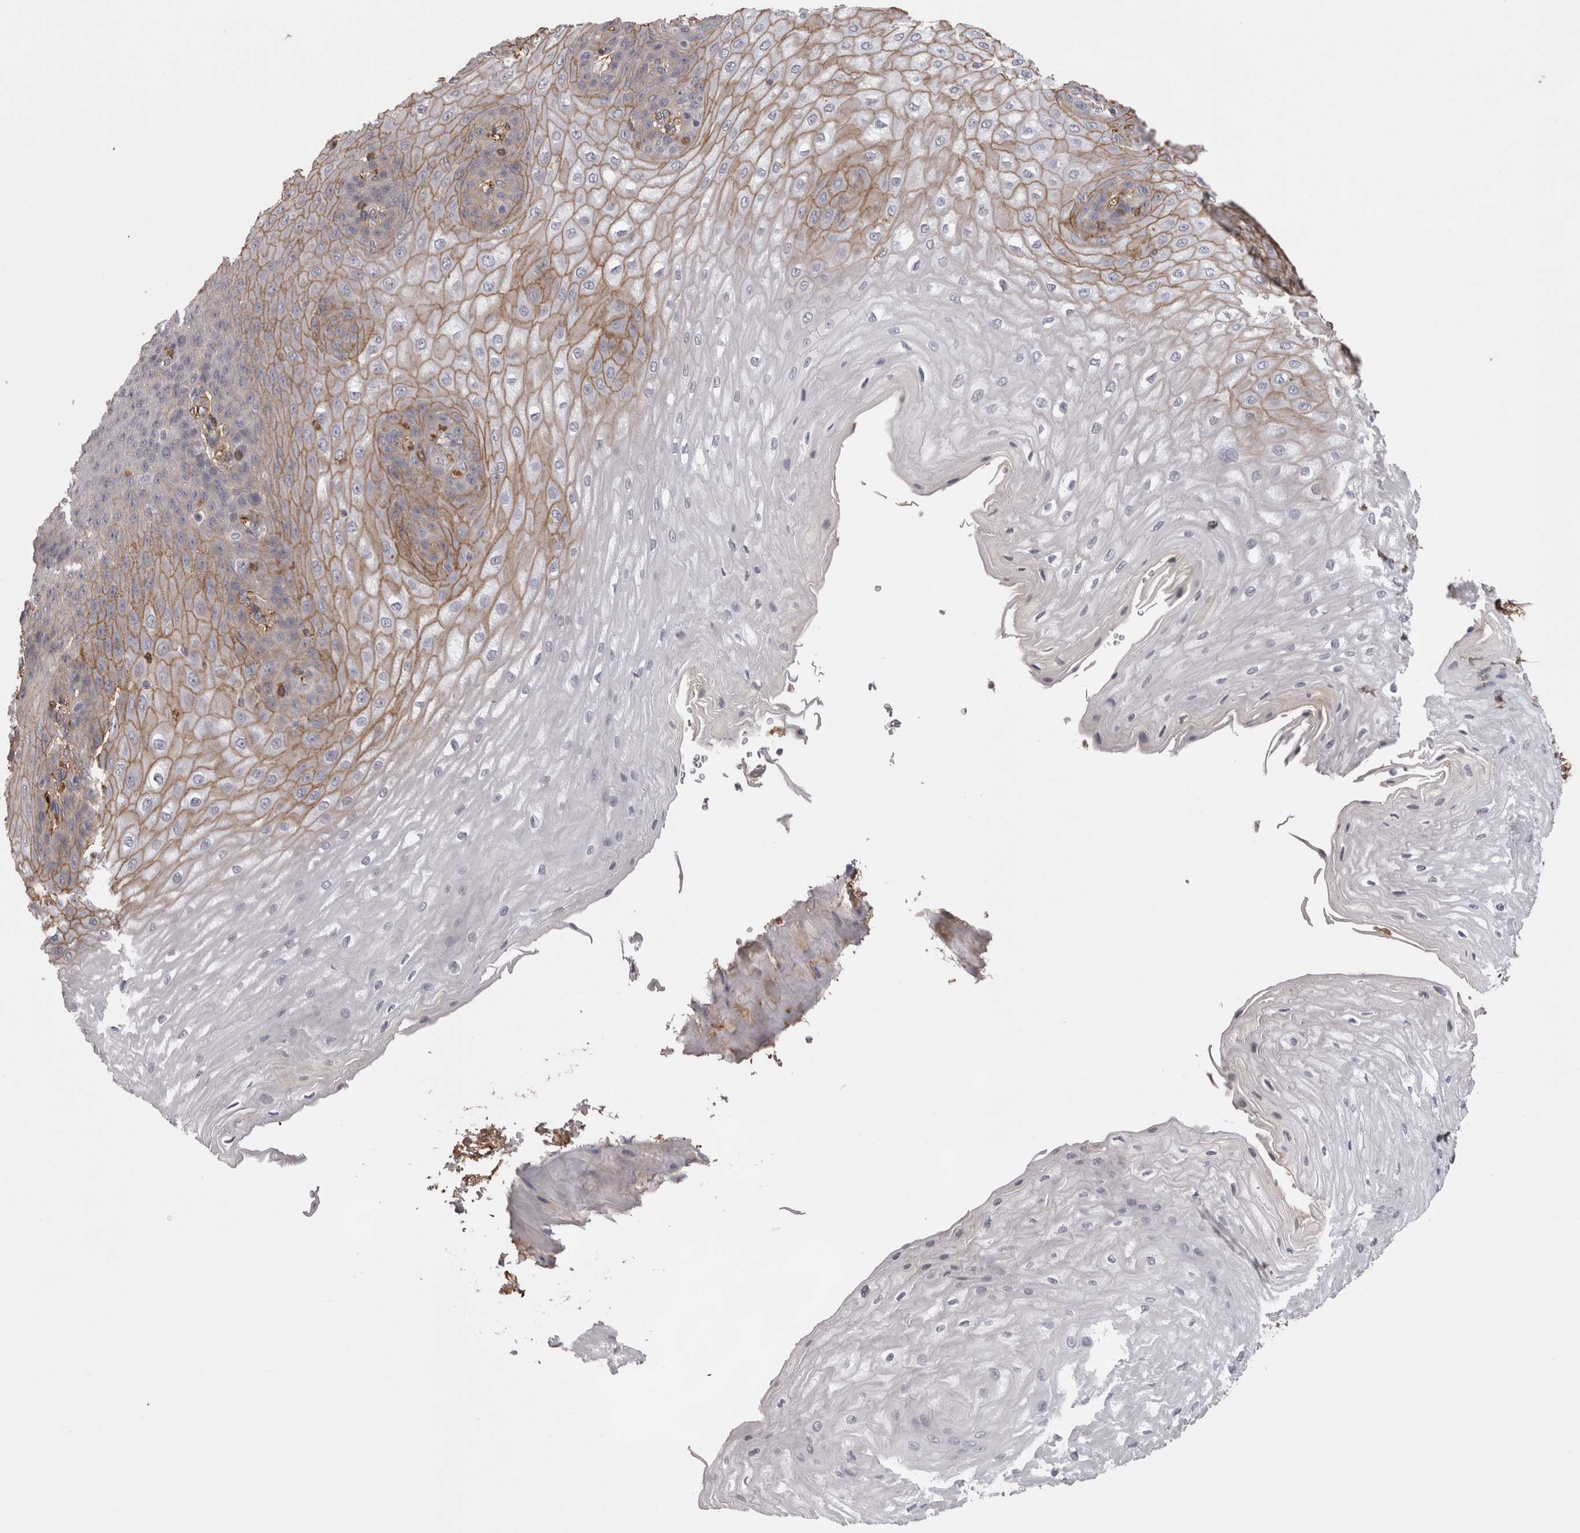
{"staining": {"intensity": "moderate", "quantity": "25%-75%", "location": "cytoplasmic/membranous"}, "tissue": "esophagus", "cell_type": "Squamous epithelial cells", "image_type": "normal", "snomed": [{"axis": "morphology", "description": "Normal tissue, NOS"}, {"axis": "topography", "description": "Esophagus"}], "caption": "Human esophagus stained for a protein (brown) demonstrates moderate cytoplasmic/membranous positive expression in about 25%-75% of squamous epithelial cells.", "gene": "SAA4", "patient": {"sex": "male", "age": 54}}